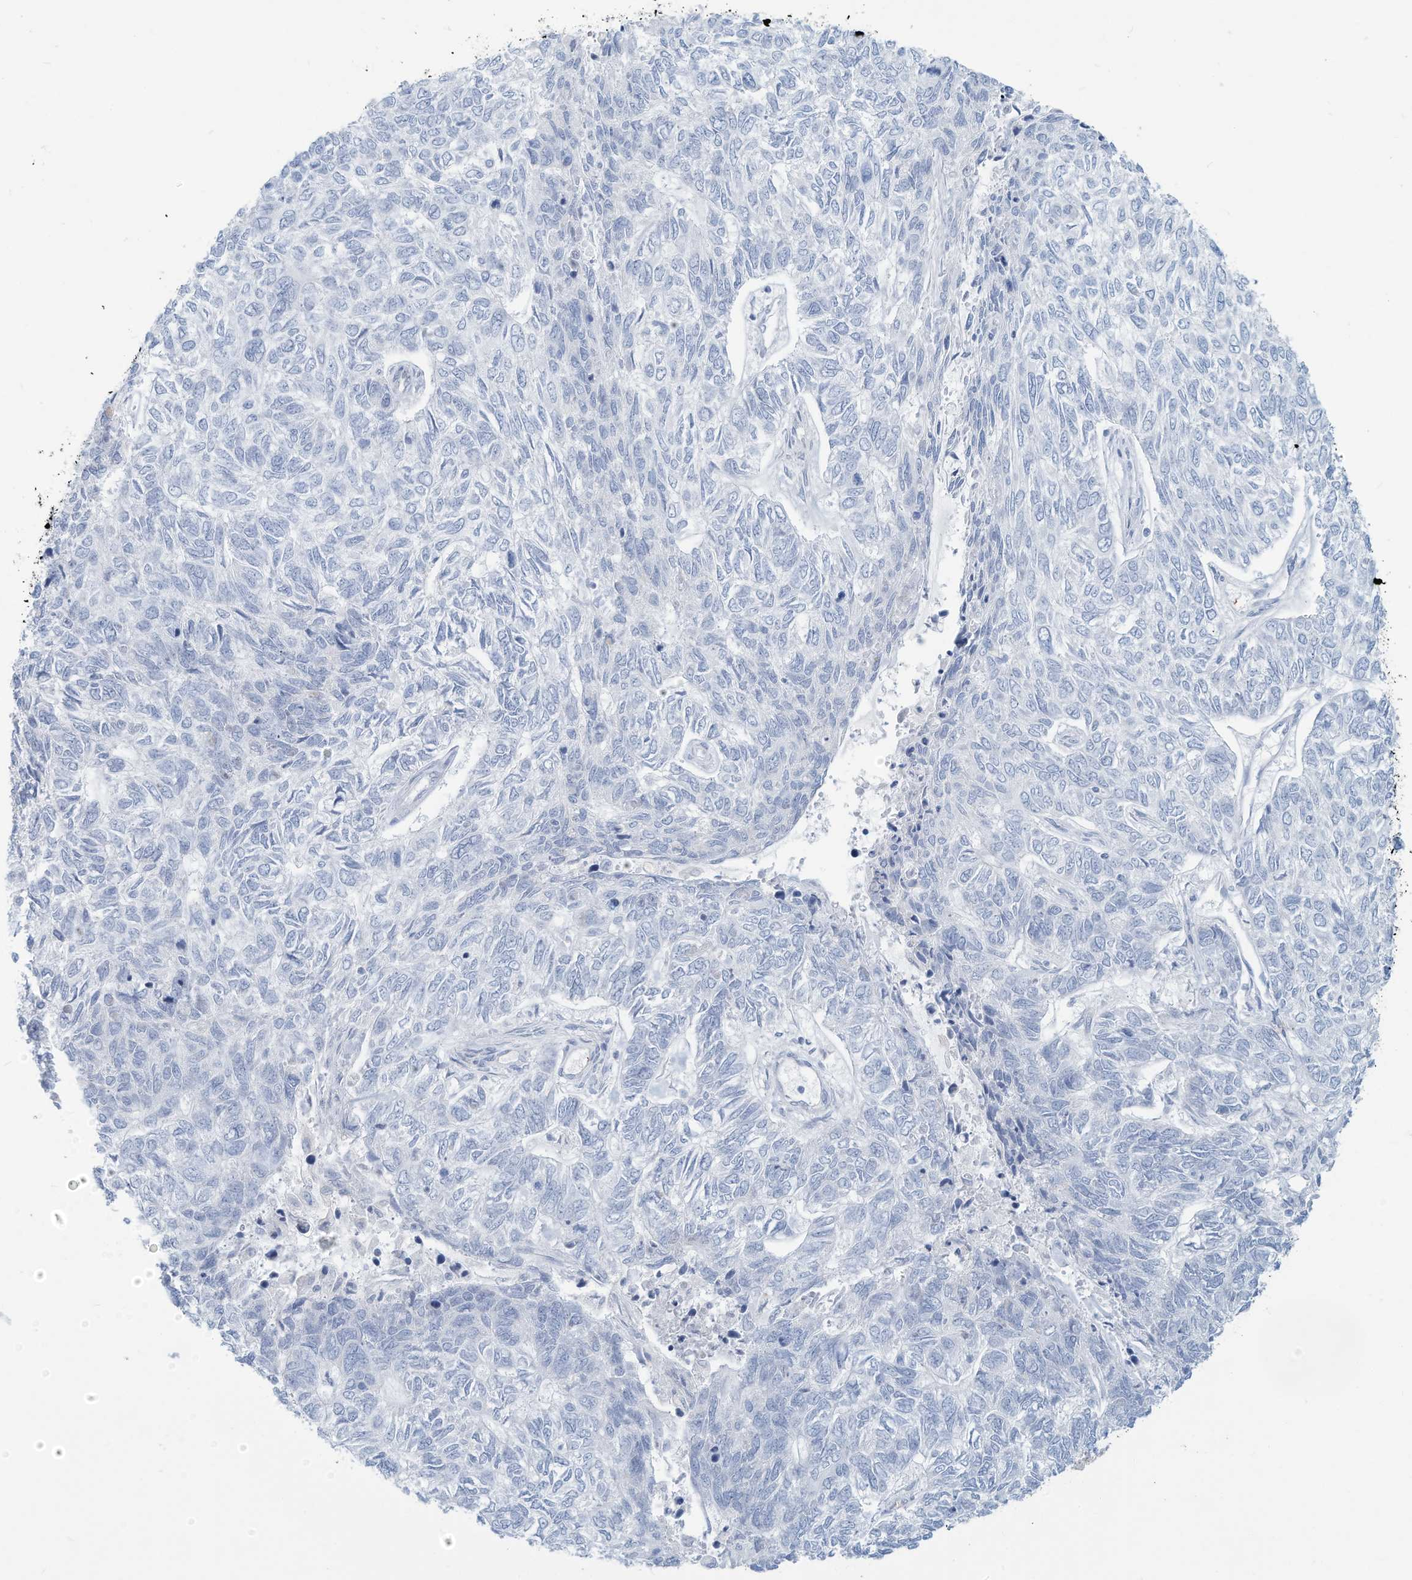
{"staining": {"intensity": "negative", "quantity": "none", "location": "none"}, "tissue": "skin cancer", "cell_type": "Tumor cells", "image_type": "cancer", "snomed": [{"axis": "morphology", "description": "Basal cell carcinoma"}, {"axis": "topography", "description": "Skin"}], "caption": "DAB (3,3'-diaminobenzidine) immunohistochemical staining of human skin basal cell carcinoma demonstrates no significant staining in tumor cells. (Brightfield microscopy of DAB (3,3'-diaminobenzidine) immunohistochemistry at high magnification).", "gene": "ERI2", "patient": {"sex": "female", "age": 65}}